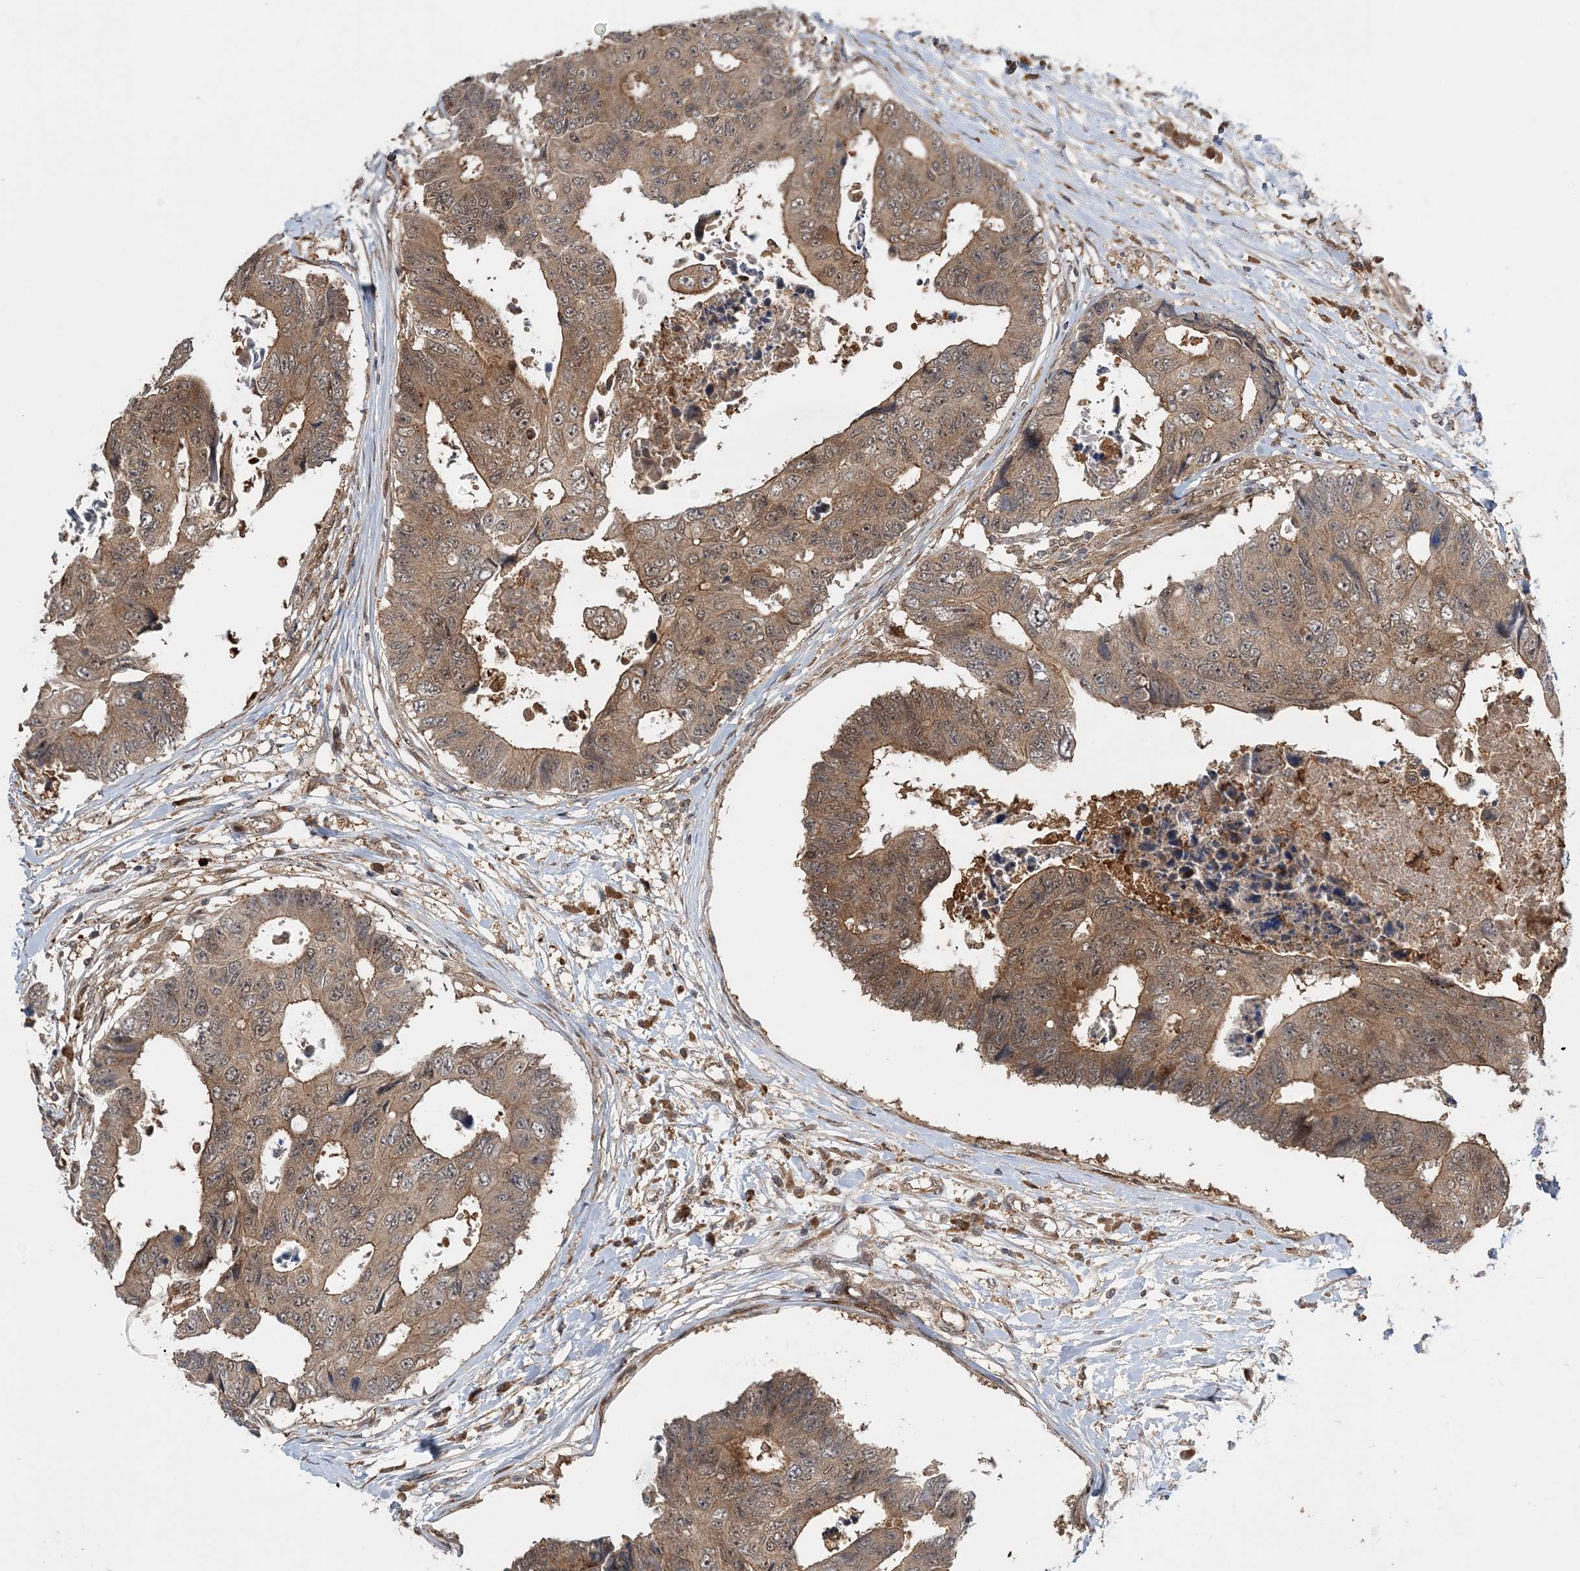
{"staining": {"intensity": "moderate", "quantity": ">75%", "location": "cytoplasmic/membranous"}, "tissue": "colorectal cancer", "cell_type": "Tumor cells", "image_type": "cancer", "snomed": [{"axis": "morphology", "description": "Adenocarcinoma, NOS"}, {"axis": "topography", "description": "Rectum"}], "caption": "Tumor cells demonstrate medium levels of moderate cytoplasmic/membranous expression in approximately >75% of cells in human colorectal adenocarcinoma. (brown staining indicates protein expression, while blue staining denotes nuclei).", "gene": "UBTD2", "patient": {"sex": "male", "age": 84}}